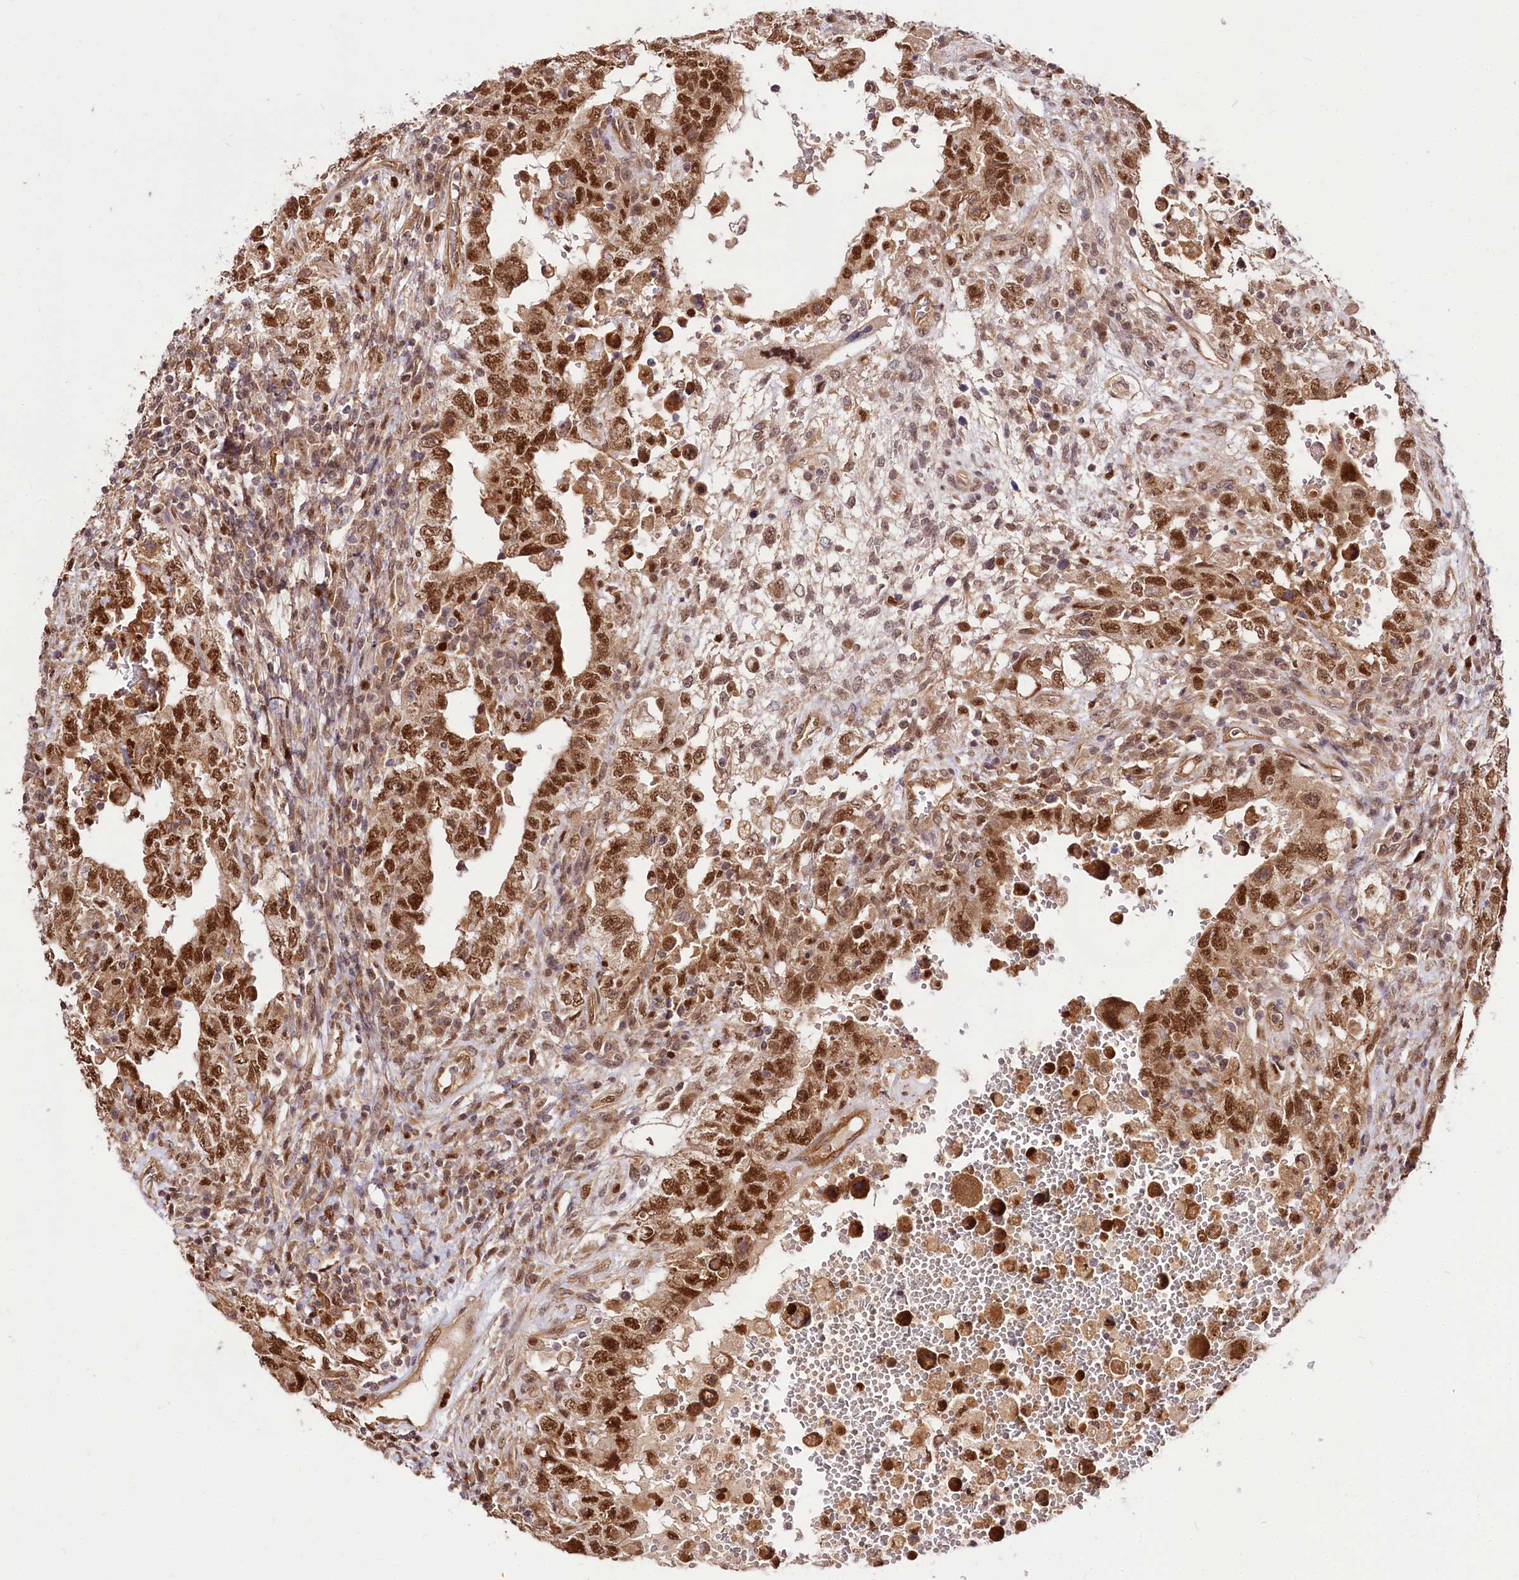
{"staining": {"intensity": "strong", "quantity": ">75%", "location": "nuclear"}, "tissue": "testis cancer", "cell_type": "Tumor cells", "image_type": "cancer", "snomed": [{"axis": "morphology", "description": "Carcinoma, Embryonal, NOS"}, {"axis": "topography", "description": "Testis"}], "caption": "Protein staining shows strong nuclear expression in approximately >75% of tumor cells in embryonal carcinoma (testis).", "gene": "GNL3L", "patient": {"sex": "male", "age": 26}}